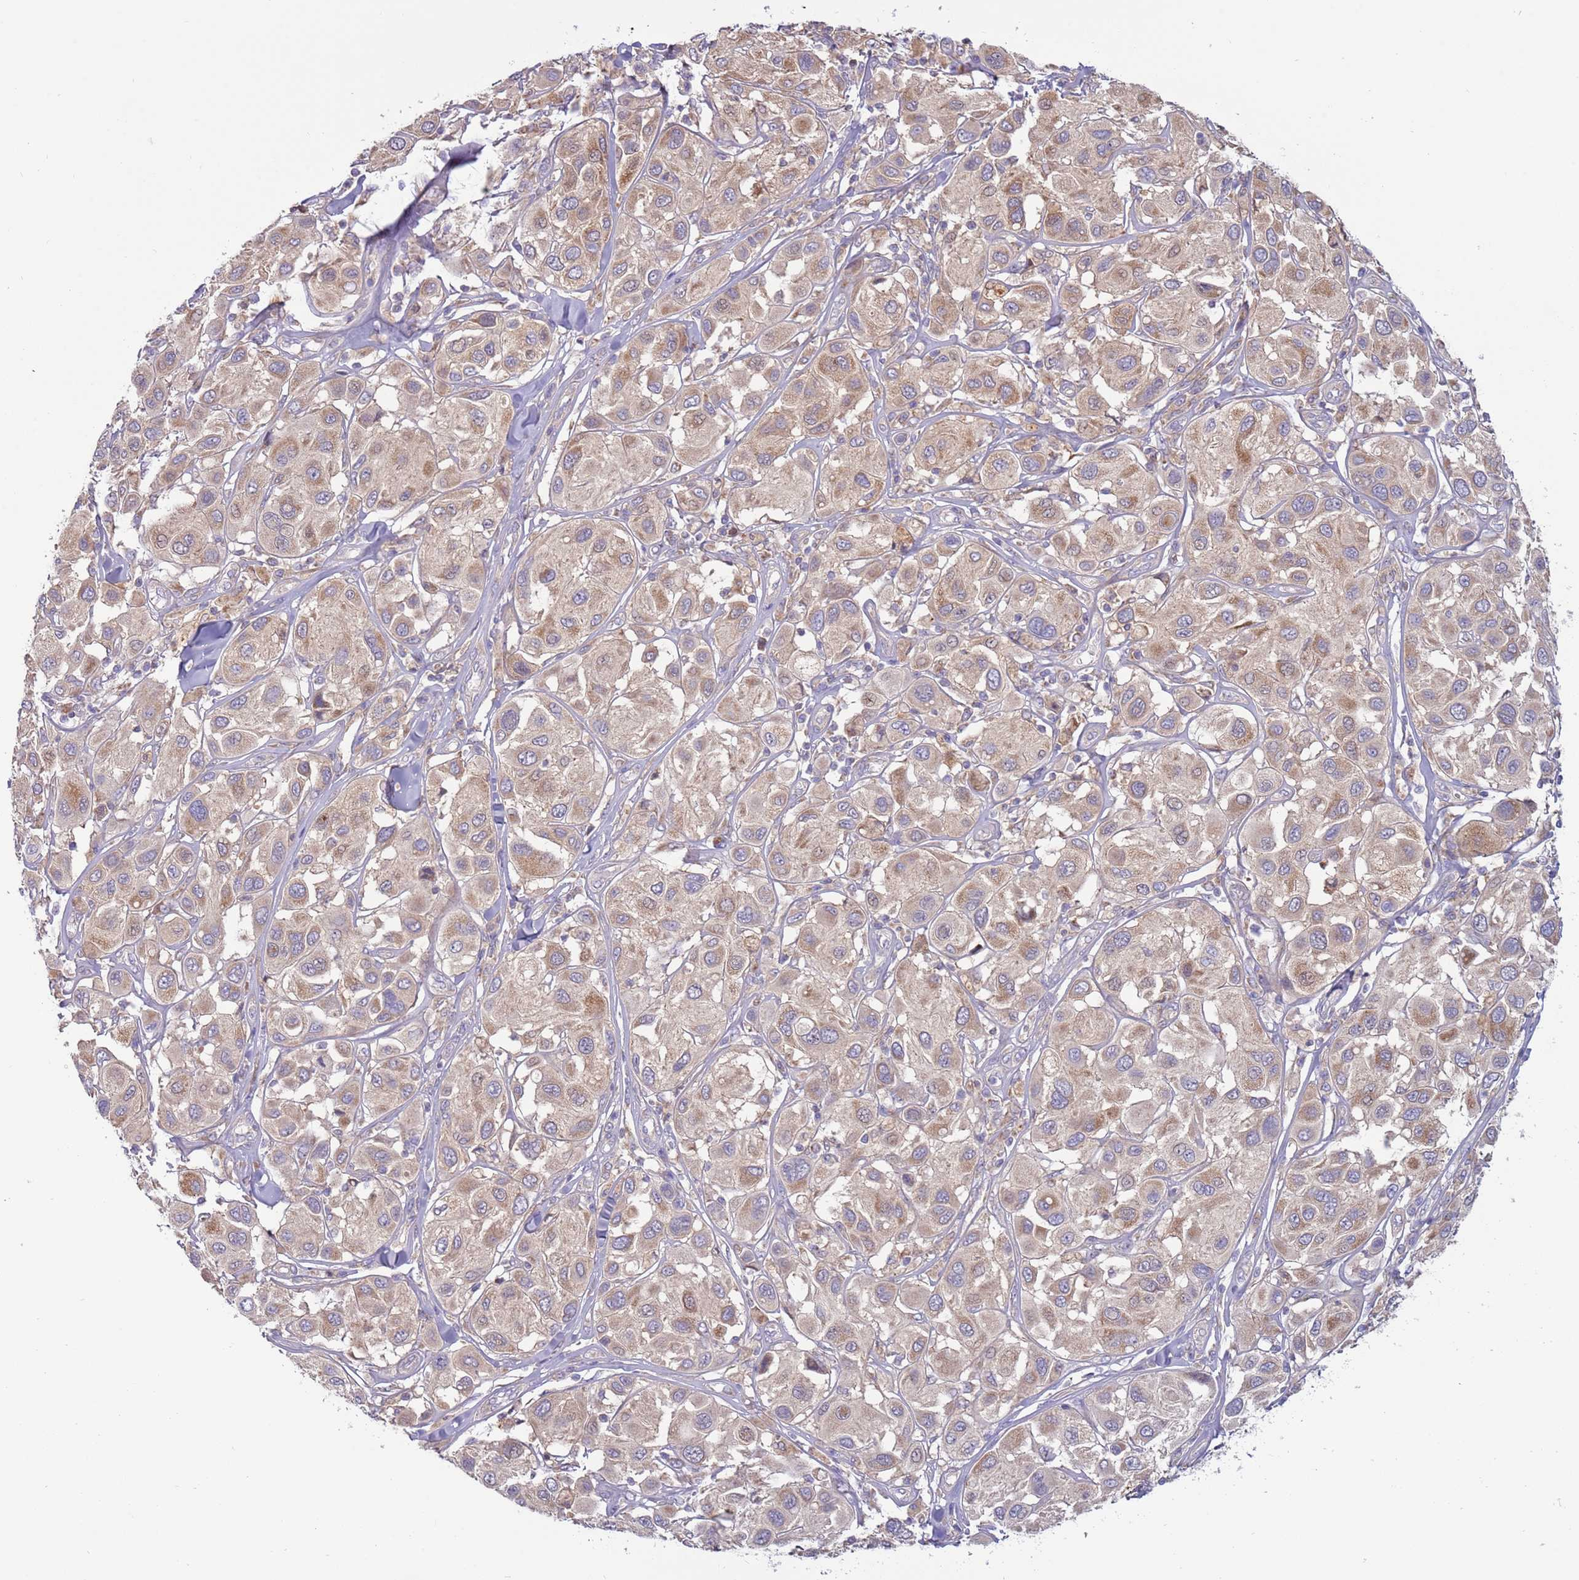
{"staining": {"intensity": "moderate", "quantity": ">75%", "location": "cytoplasmic/membranous"}, "tissue": "melanoma", "cell_type": "Tumor cells", "image_type": "cancer", "snomed": [{"axis": "morphology", "description": "Malignant melanoma, Metastatic site"}, {"axis": "topography", "description": "Skin"}], "caption": "Moderate cytoplasmic/membranous positivity for a protein is seen in about >75% of tumor cells of melanoma using immunohistochemistry (IHC).", "gene": "UQCRQ", "patient": {"sex": "male", "age": 41}}